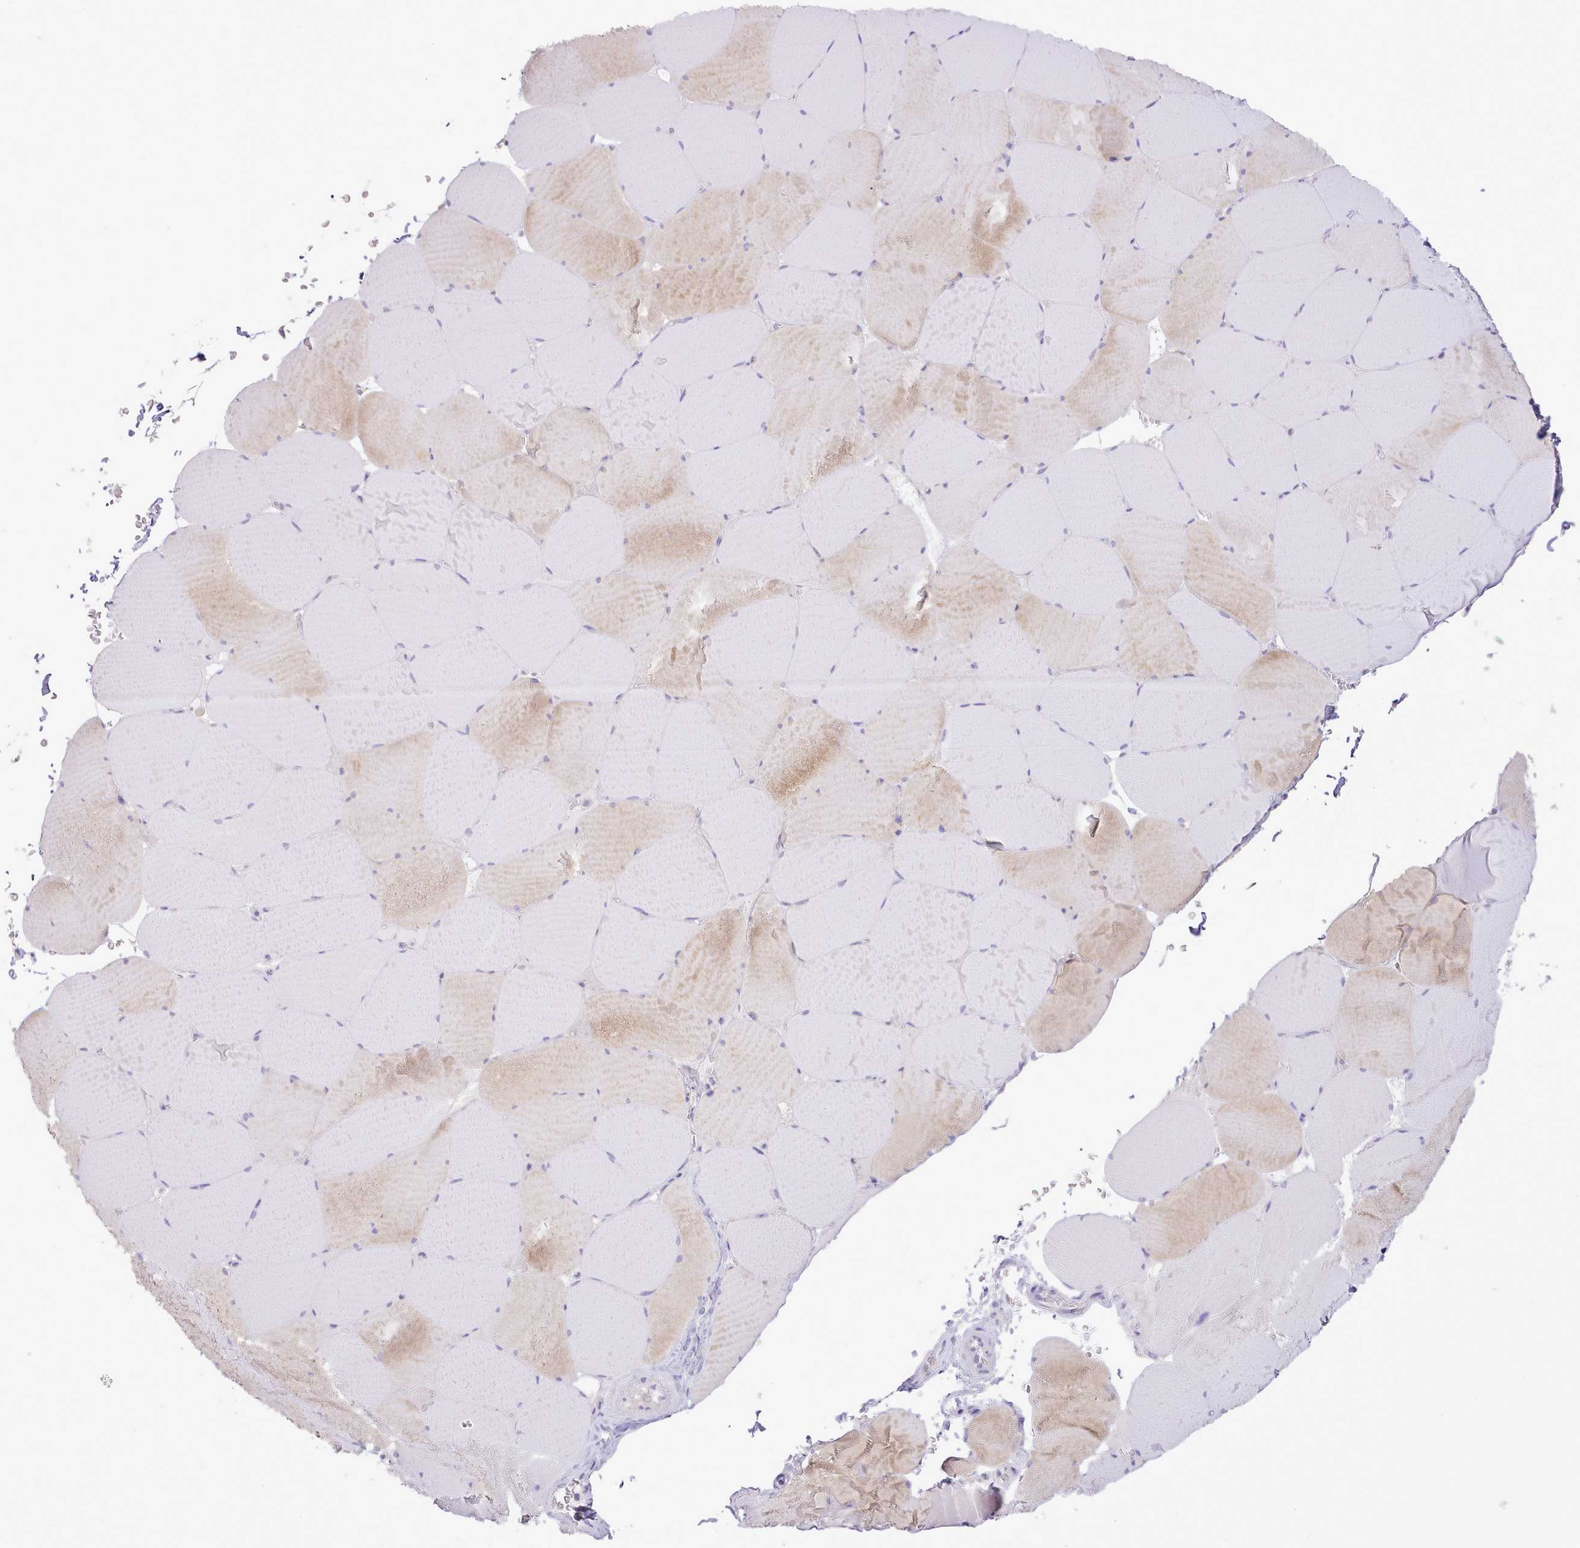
{"staining": {"intensity": "moderate", "quantity": "25%-75%", "location": "cytoplasmic/membranous"}, "tissue": "skeletal muscle", "cell_type": "Myocytes", "image_type": "normal", "snomed": [{"axis": "morphology", "description": "Normal tissue, NOS"}, {"axis": "topography", "description": "Skeletal muscle"}, {"axis": "topography", "description": "Head-Neck"}], "caption": "Immunohistochemistry (IHC) of benign human skeletal muscle shows medium levels of moderate cytoplasmic/membranous staining in about 25%-75% of myocytes.", "gene": "CCL1", "patient": {"sex": "male", "age": 66}}